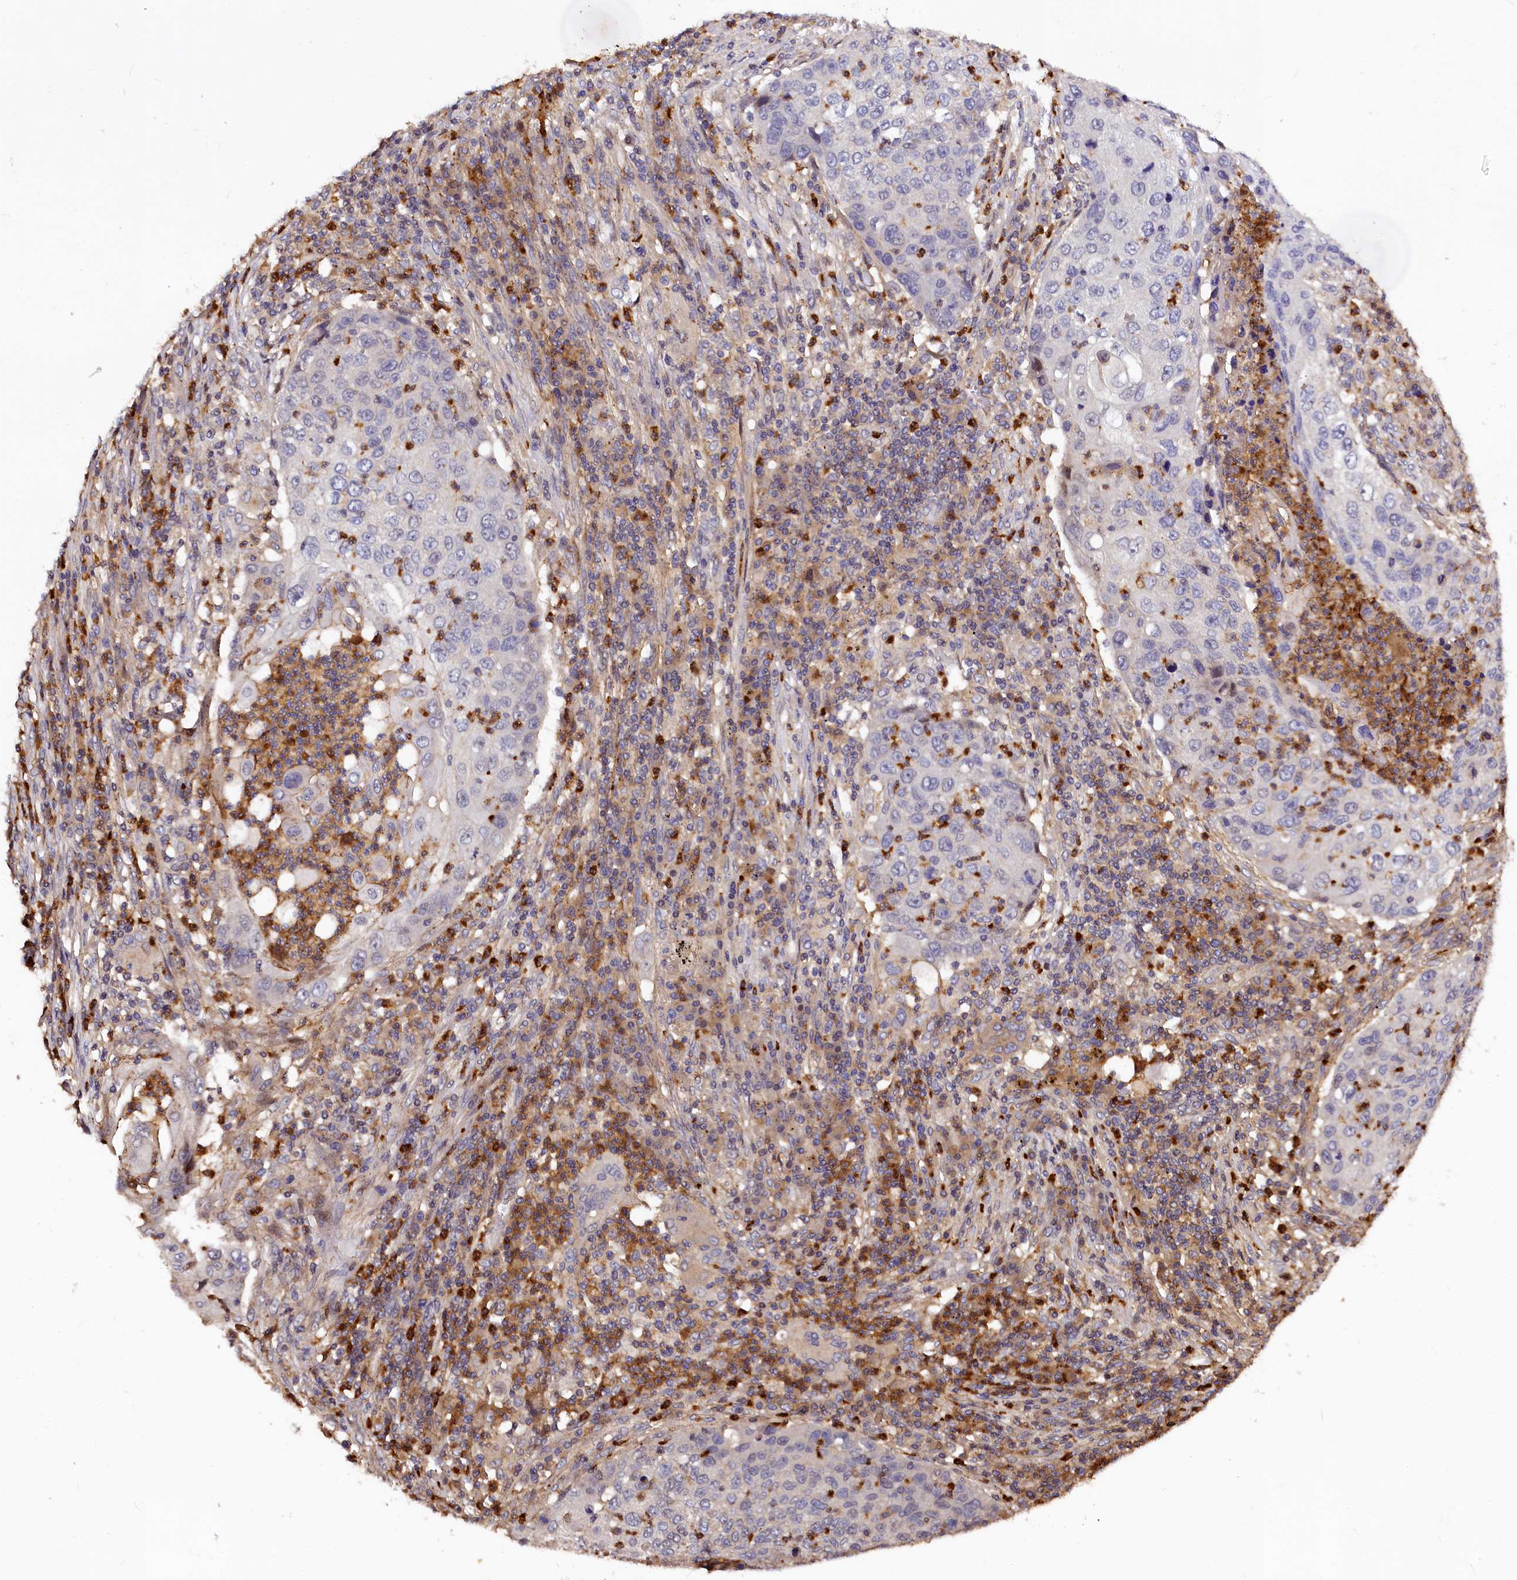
{"staining": {"intensity": "negative", "quantity": "none", "location": "none"}, "tissue": "lung cancer", "cell_type": "Tumor cells", "image_type": "cancer", "snomed": [{"axis": "morphology", "description": "Squamous cell carcinoma, NOS"}, {"axis": "topography", "description": "Lung"}], "caption": "Immunohistochemical staining of lung cancer shows no significant staining in tumor cells.", "gene": "ATG101", "patient": {"sex": "female", "age": 63}}